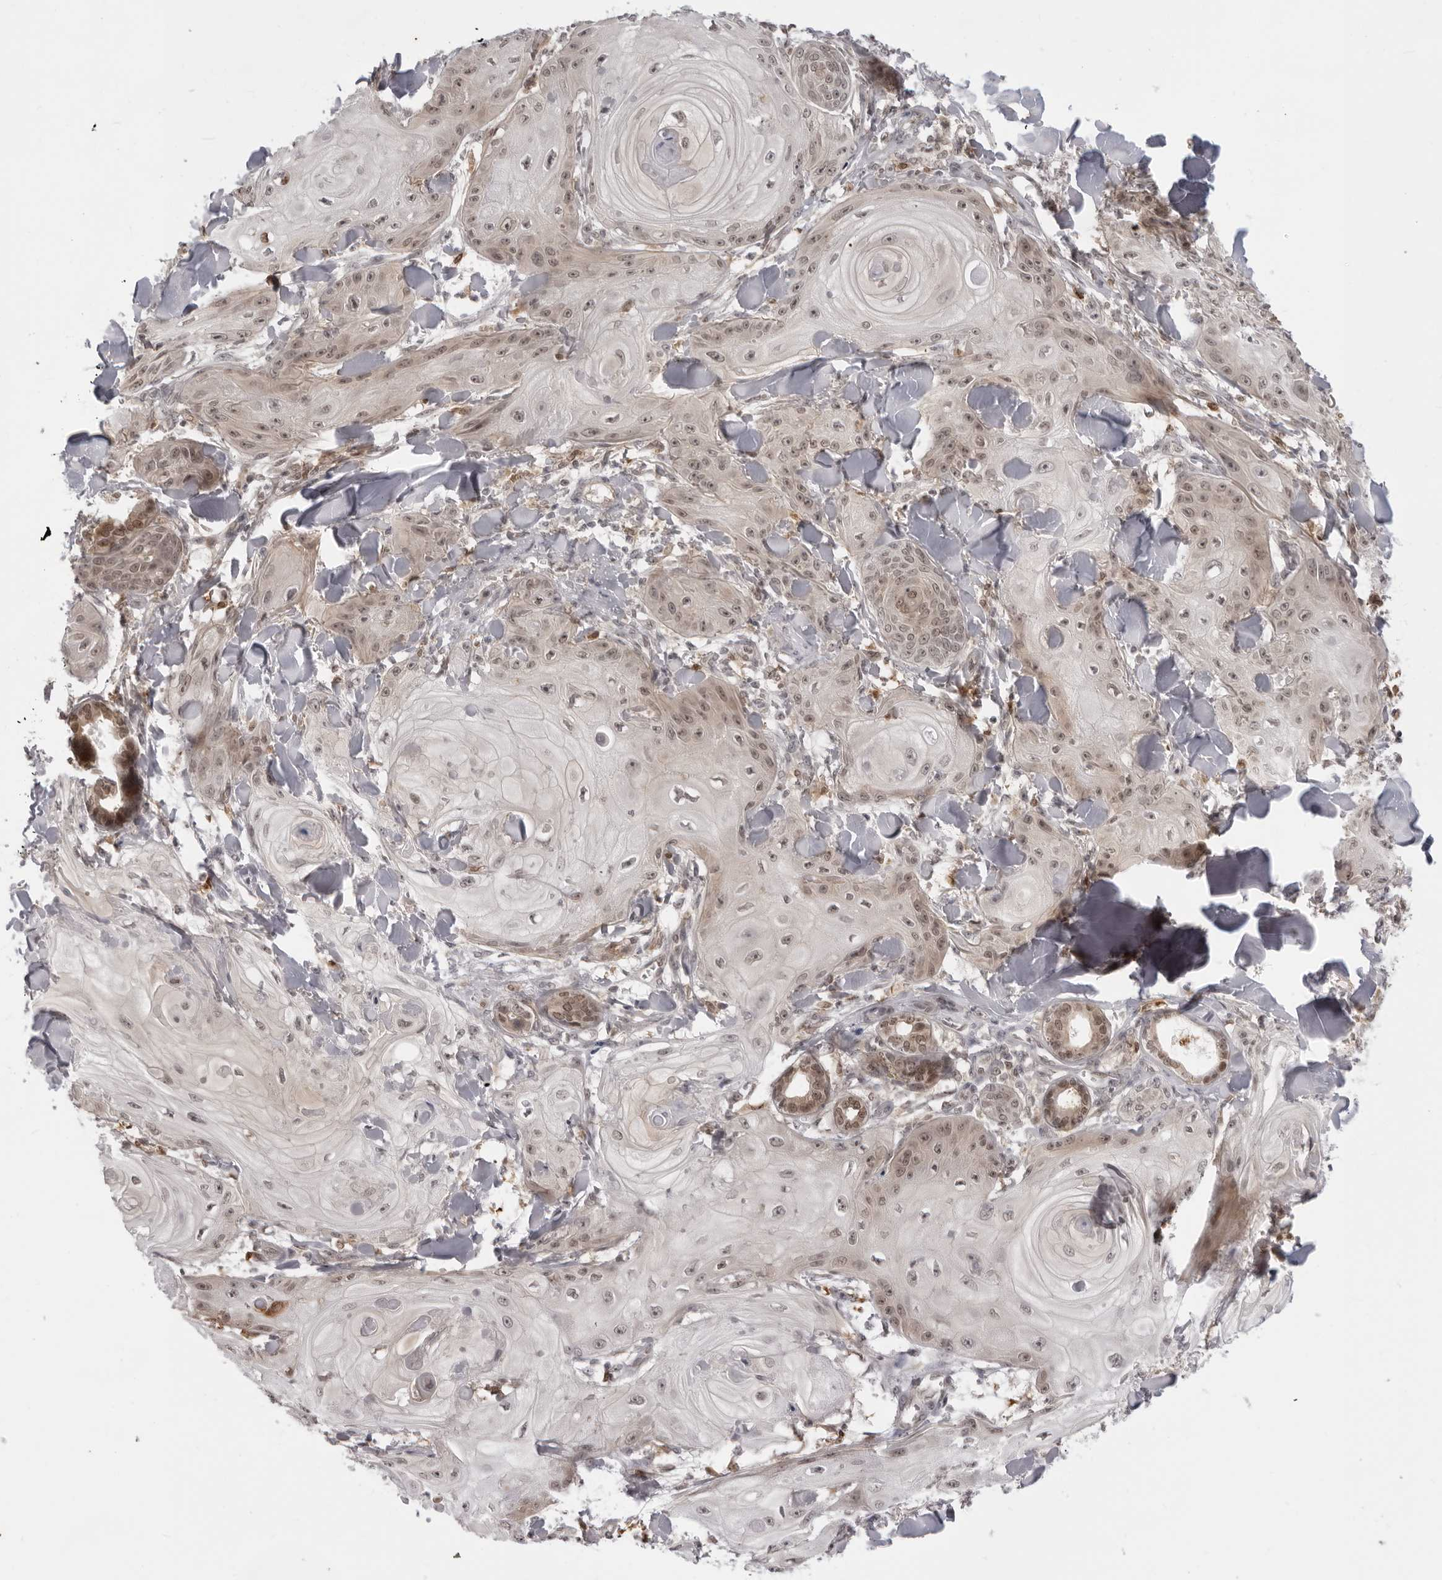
{"staining": {"intensity": "weak", "quantity": ">75%", "location": "nuclear"}, "tissue": "skin cancer", "cell_type": "Tumor cells", "image_type": "cancer", "snomed": [{"axis": "morphology", "description": "Squamous cell carcinoma, NOS"}, {"axis": "topography", "description": "Skin"}], "caption": "Immunohistochemical staining of skin squamous cell carcinoma exhibits weak nuclear protein positivity in about >75% of tumor cells.", "gene": "SRGAP2", "patient": {"sex": "male", "age": 74}}